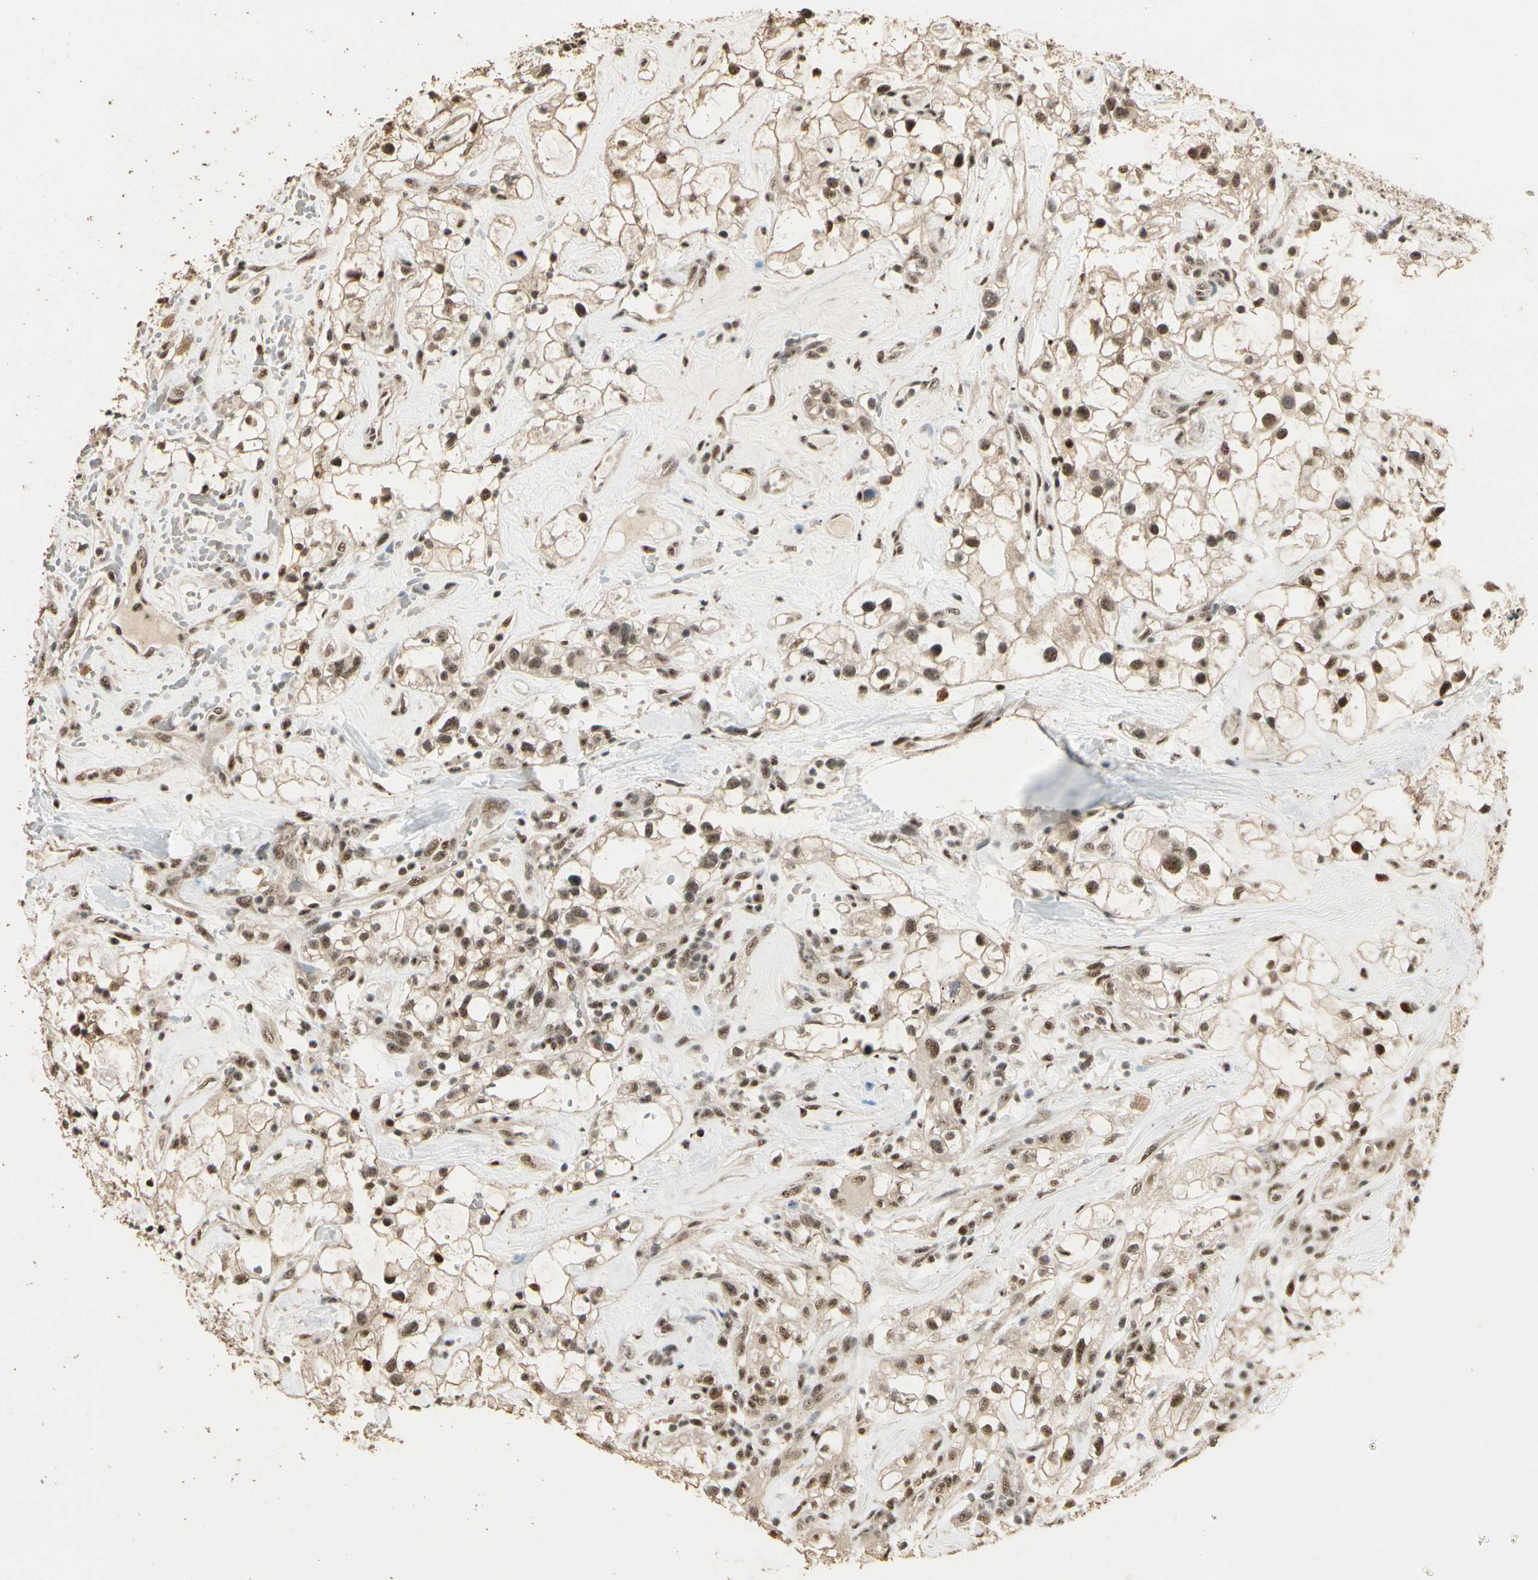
{"staining": {"intensity": "moderate", "quantity": ">75%", "location": "nuclear"}, "tissue": "renal cancer", "cell_type": "Tumor cells", "image_type": "cancer", "snomed": [{"axis": "morphology", "description": "Adenocarcinoma, NOS"}, {"axis": "topography", "description": "Kidney"}], "caption": "Immunohistochemistry of adenocarcinoma (renal) shows medium levels of moderate nuclear positivity in approximately >75% of tumor cells. (Brightfield microscopy of DAB IHC at high magnification).", "gene": "RBM25", "patient": {"sex": "female", "age": 60}}